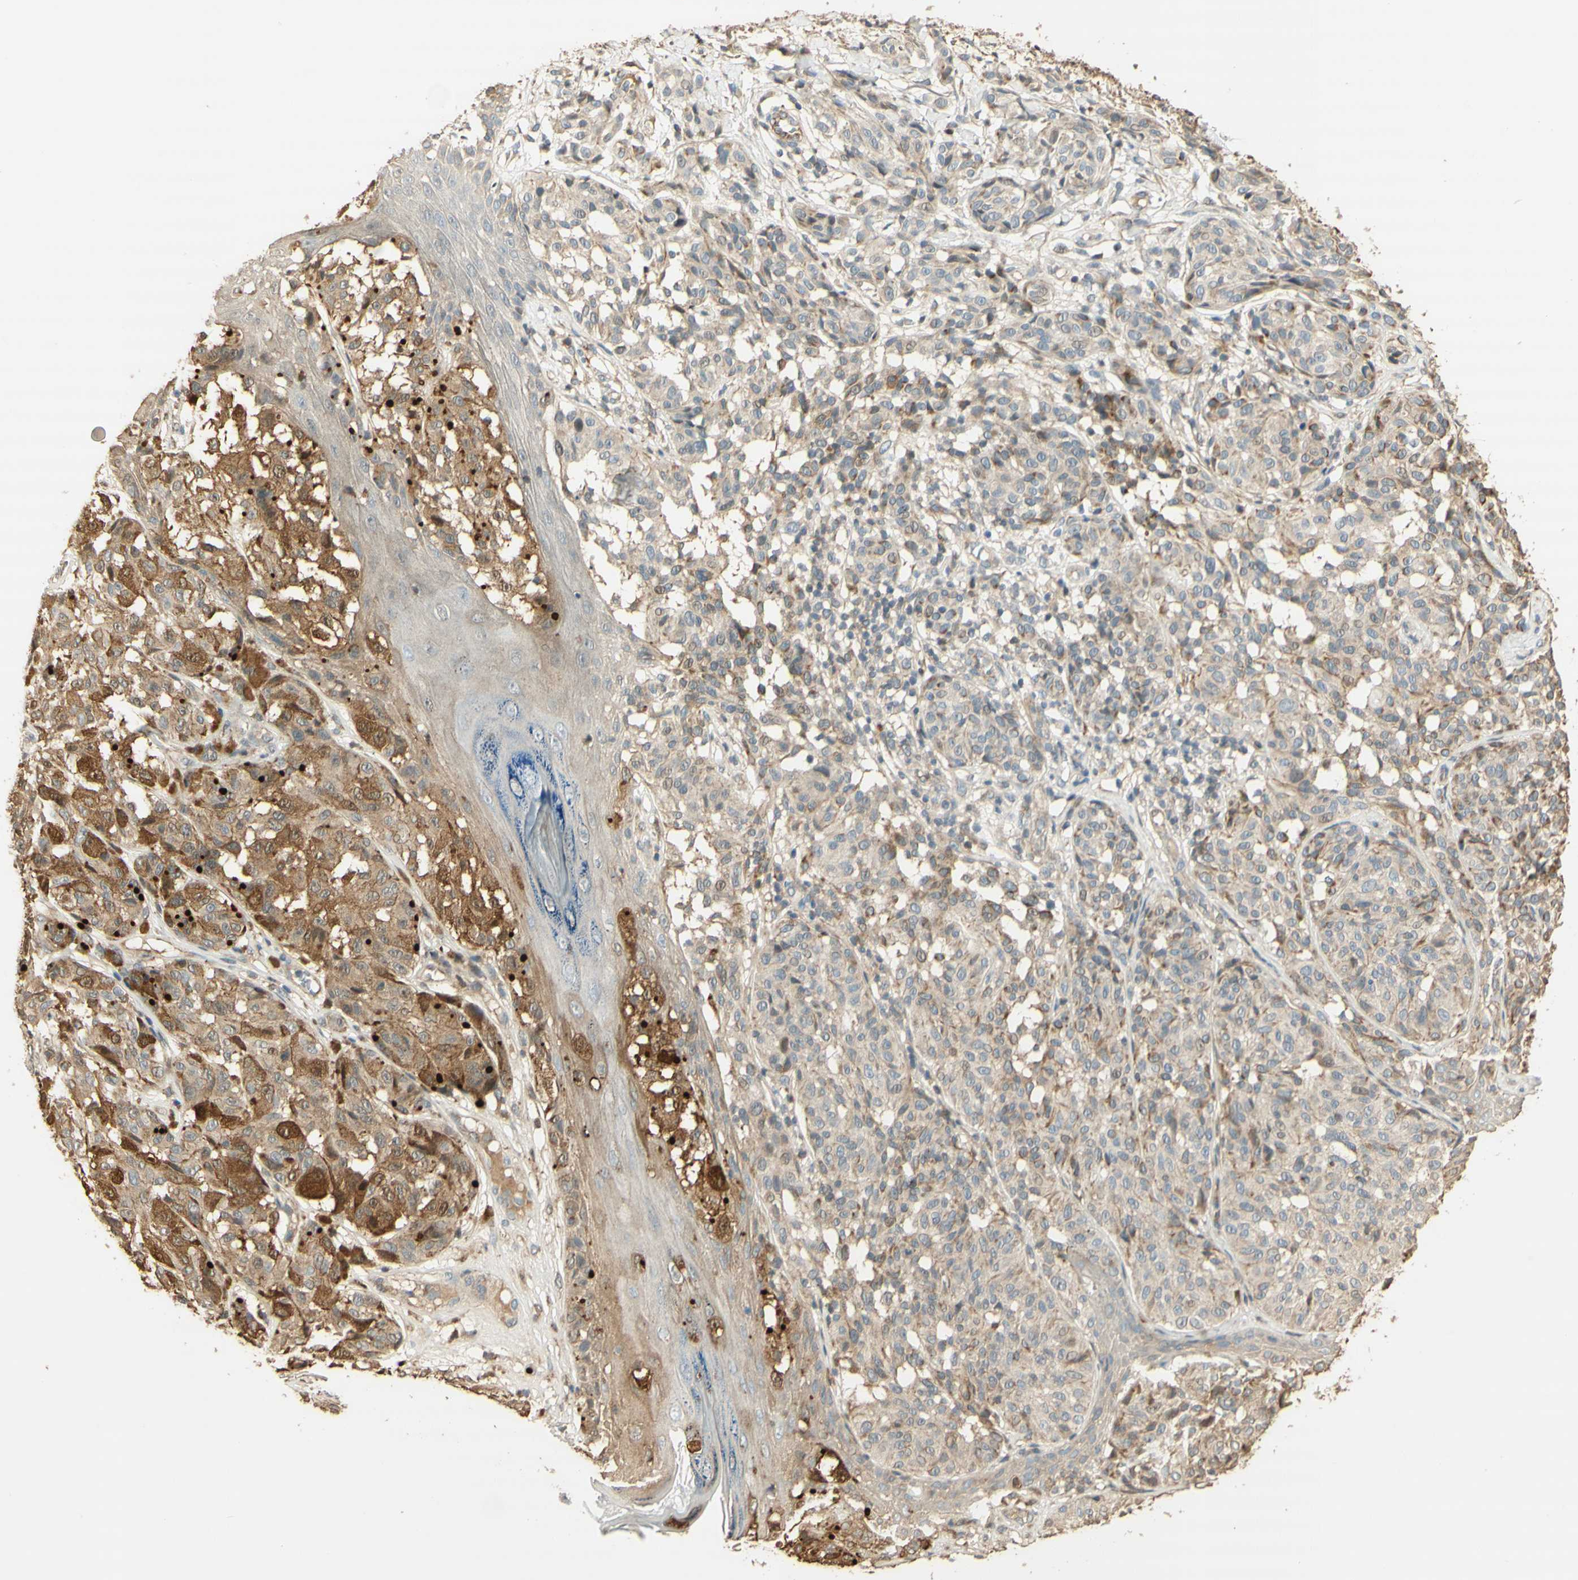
{"staining": {"intensity": "strong", "quantity": "<25%", "location": "cytoplasmic/membranous"}, "tissue": "melanoma", "cell_type": "Tumor cells", "image_type": "cancer", "snomed": [{"axis": "morphology", "description": "Malignant melanoma, NOS"}, {"axis": "topography", "description": "Skin"}], "caption": "Melanoma was stained to show a protein in brown. There is medium levels of strong cytoplasmic/membranous expression in approximately <25% of tumor cells. (DAB IHC with brightfield microscopy, high magnification).", "gene": "AGER", "patient": {"sex": "female", "age": 46}}